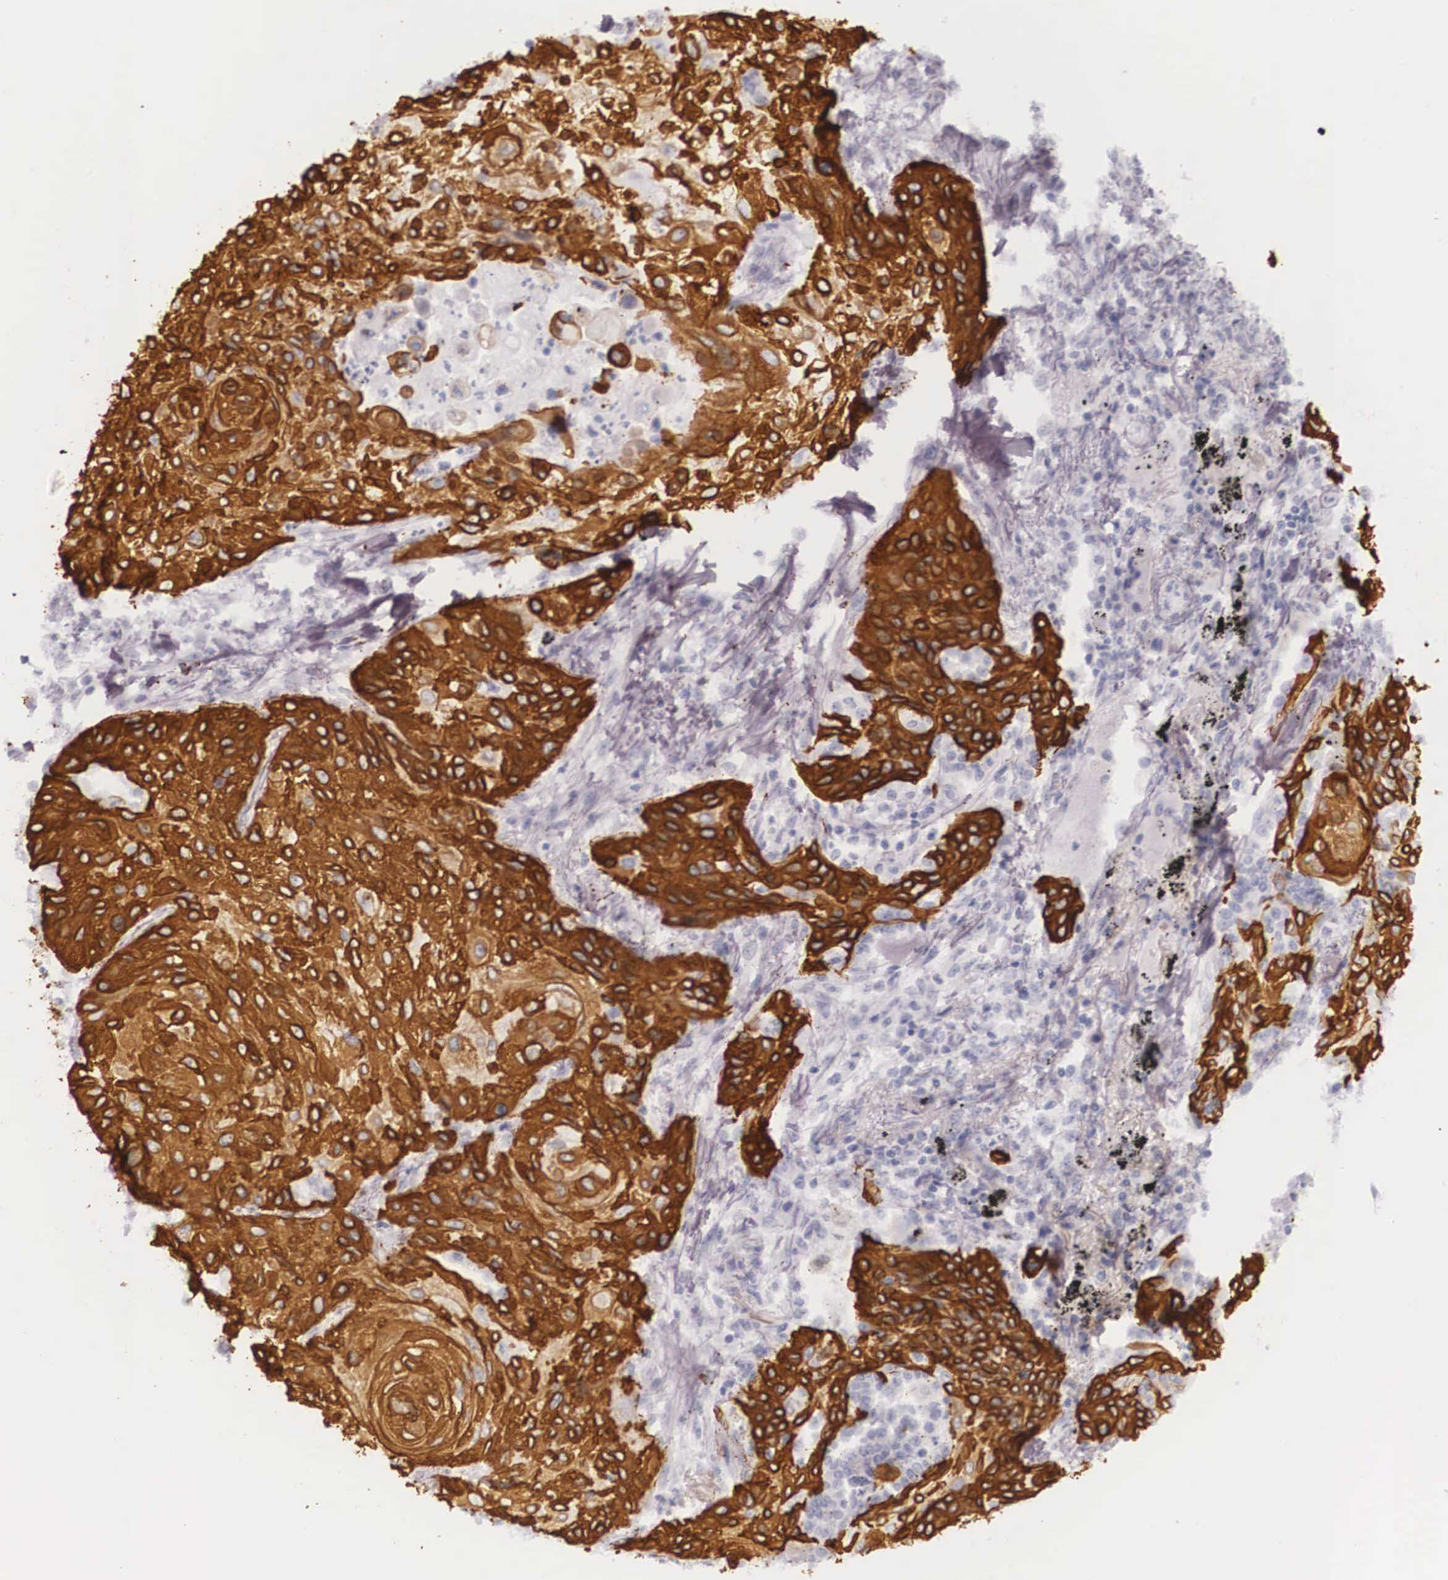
{"staining": {"intensity": "strong", "quantity": ">75%", "location": "cytoplasmic/membranous"}, "tissue": "lung cancer", "cell_type": "Tumor cells", "image_type": "cancer", "snomed": [{"axis": "morphology", "description": "Squamous cell carcinoma, NOS"}, {"axis": "topography", "description": "Lung"}], "caption": "Immunohistochemistry (IHC) micrograph of neoplastic tissue: human squamous cell carcinoma (lung) stained using immunohistochemistry displays high levels of strong protein expression localized specifically in the cytoplasmic/membranous of tumor cells, appearing as a cytoplasmic/membranous brown color.", "gene": "KRT14", "patient": {"sex": "male", "age": 71}}